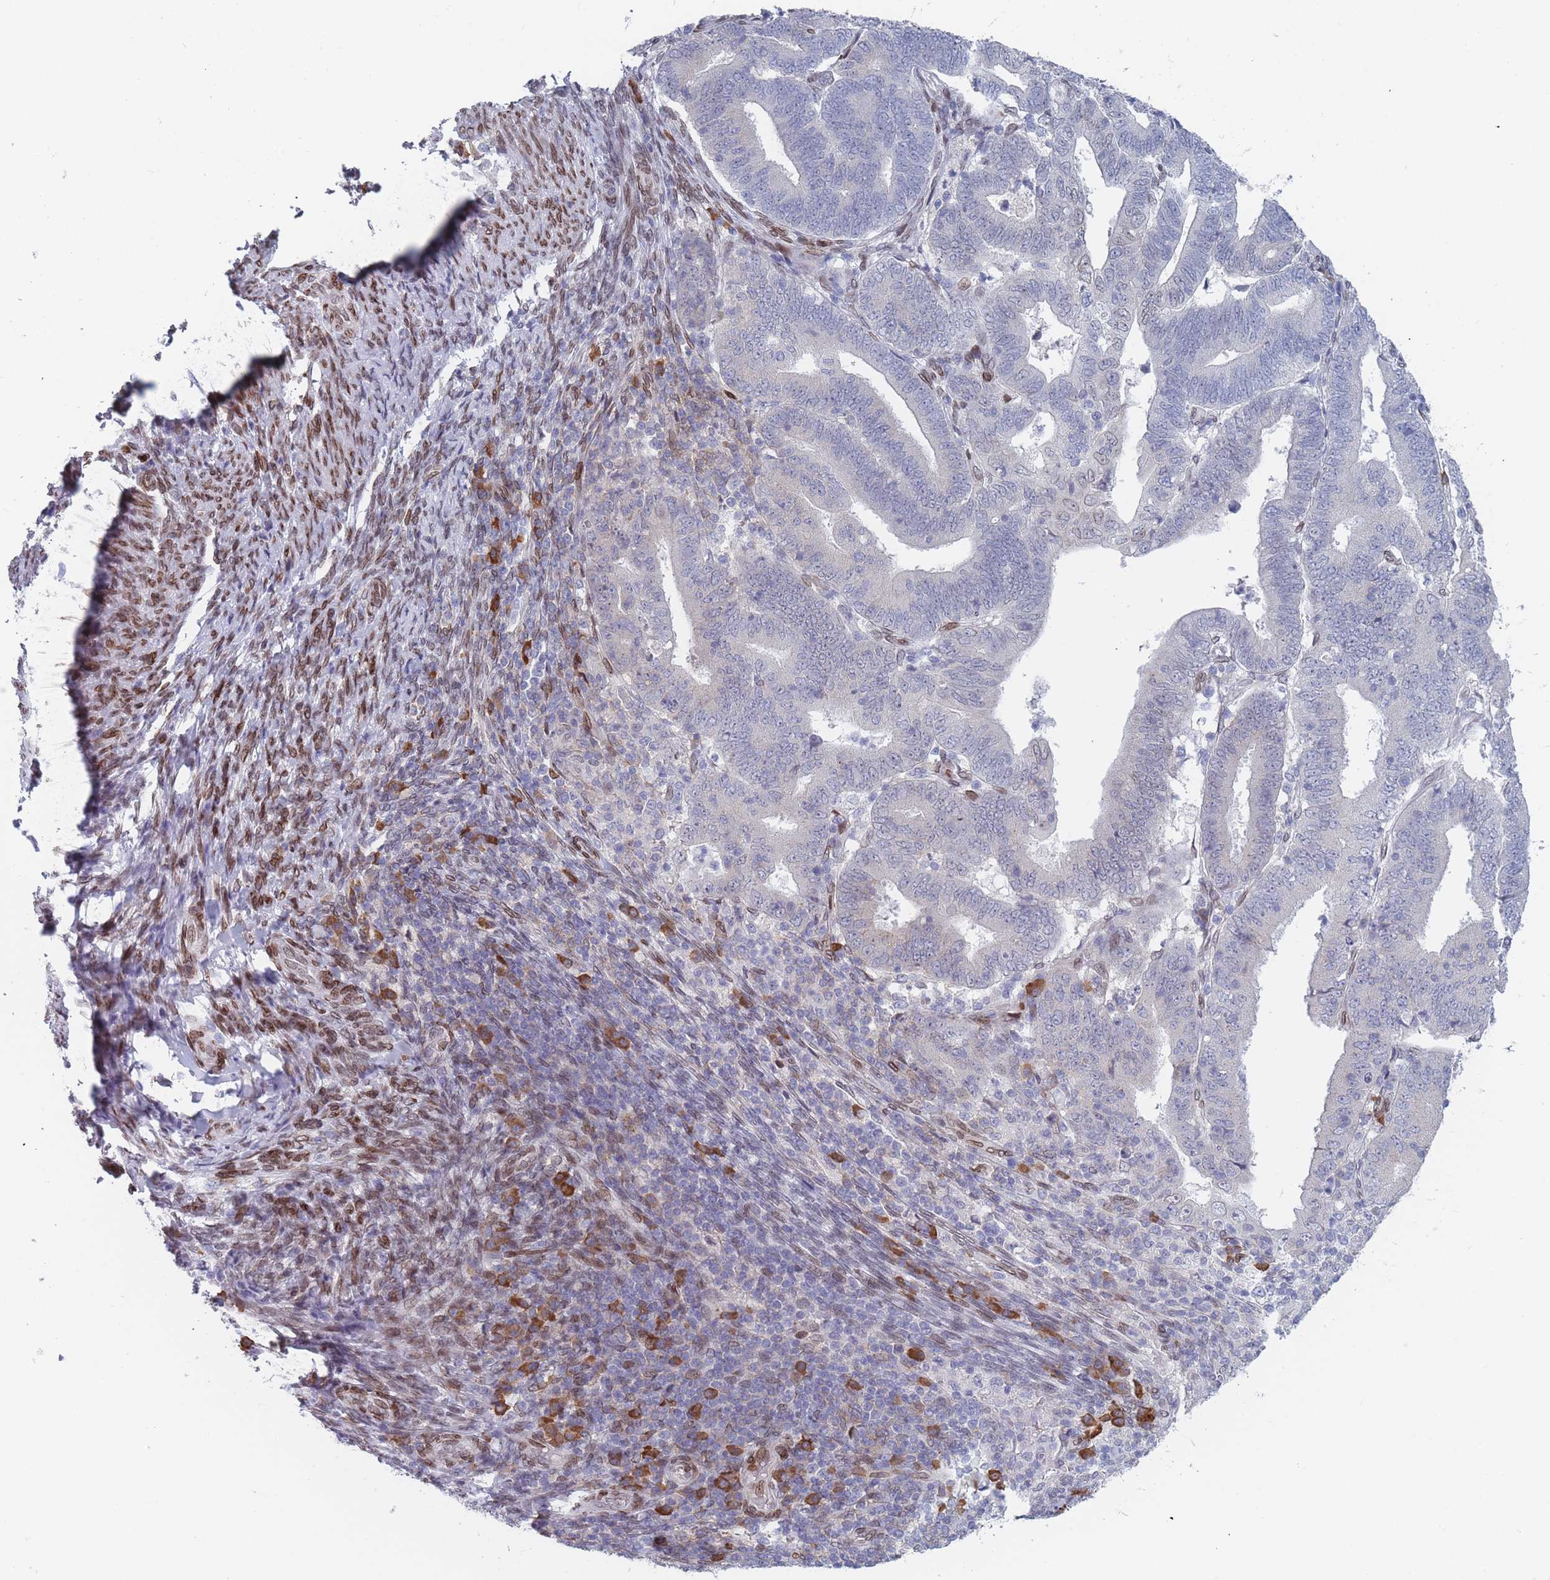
{"staining": {"intensity": "negative", "quantity": "none", "location": "none"}, "tissue": "endometrial cancer", "cell_type": "Tumor cells", "image_type": "cancer", "snomed": [{"axis": "morphology", "description": "Adenocarcinoma, NOS"}, {"axis": "topography", "description": "Endometrium"}], "caption": "This photomicrograph is of endometrial cancer (adenocarcinoma) stained with immunohistochemistry to label a protein in brown with the nuclei are counter-stained blue. There is no expression in tumor cells. The staining was performed using DAB (3,3'-diaminobenzidine) to visualize the protein expression in brown, while the nuclei were stained in blue with hematoxylin (Magnification: 20x).", "gene": "ZBTB1", "patient": {"sex": "female", "age": 70}}